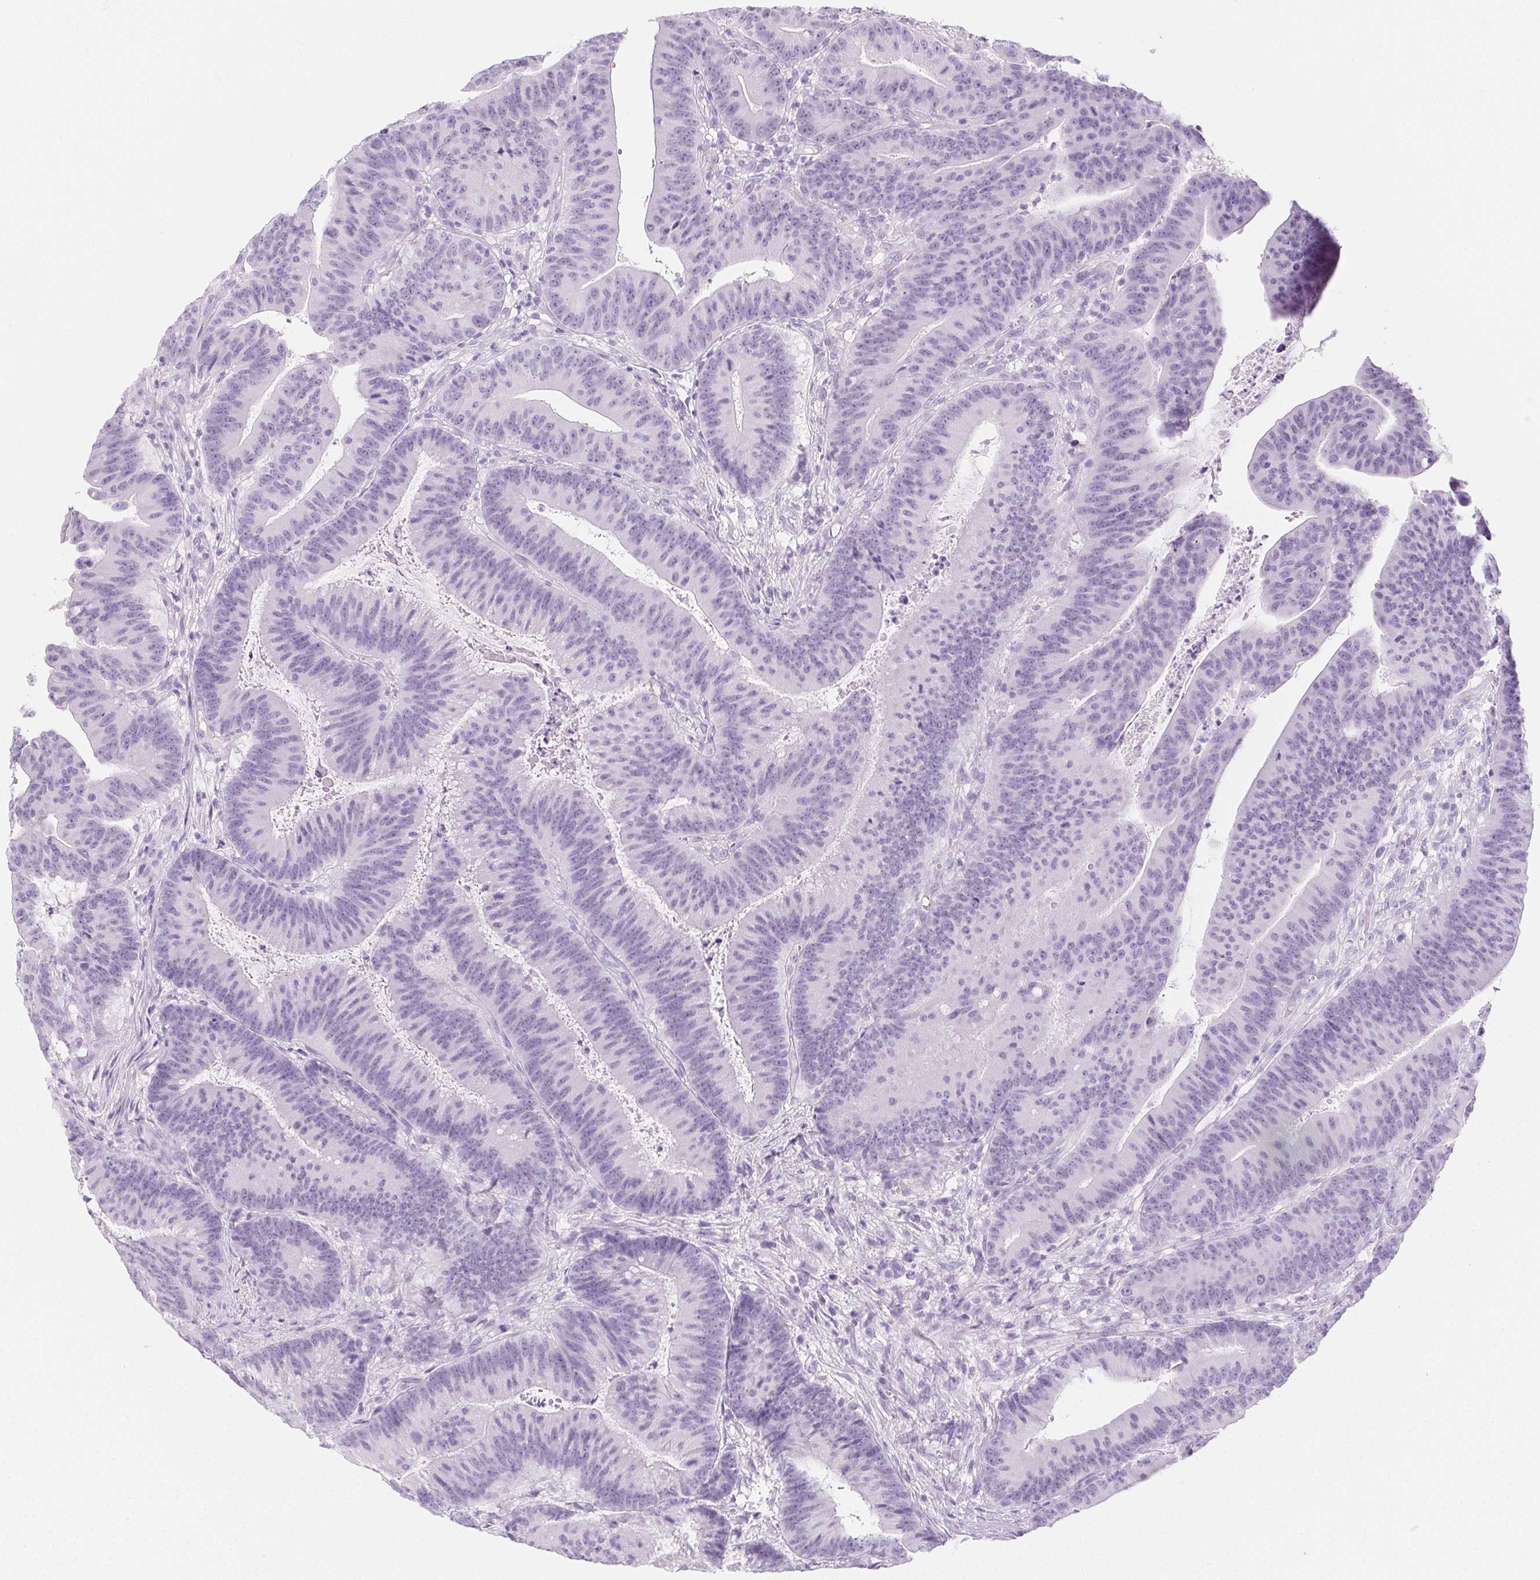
{"staining": {"intensity": "negative", "quantity": "none", "location": "none"}, "tissue": "colorectal cancer", "cell_type": "Tumor cells", "image_type": "cancer", "snomed": [{"axis": "morphology", "description": "Adenocarcinoma, NOS"}, {"axis": "topography", "description": "Colon"}], "caption": "Immunohistochemistry image of colorectal cancer stained for a protein (brown), which demonstrates no staining in tumor cells.", "gene": "SPRR3", "patient": {"sex": "female", "age": 78}}